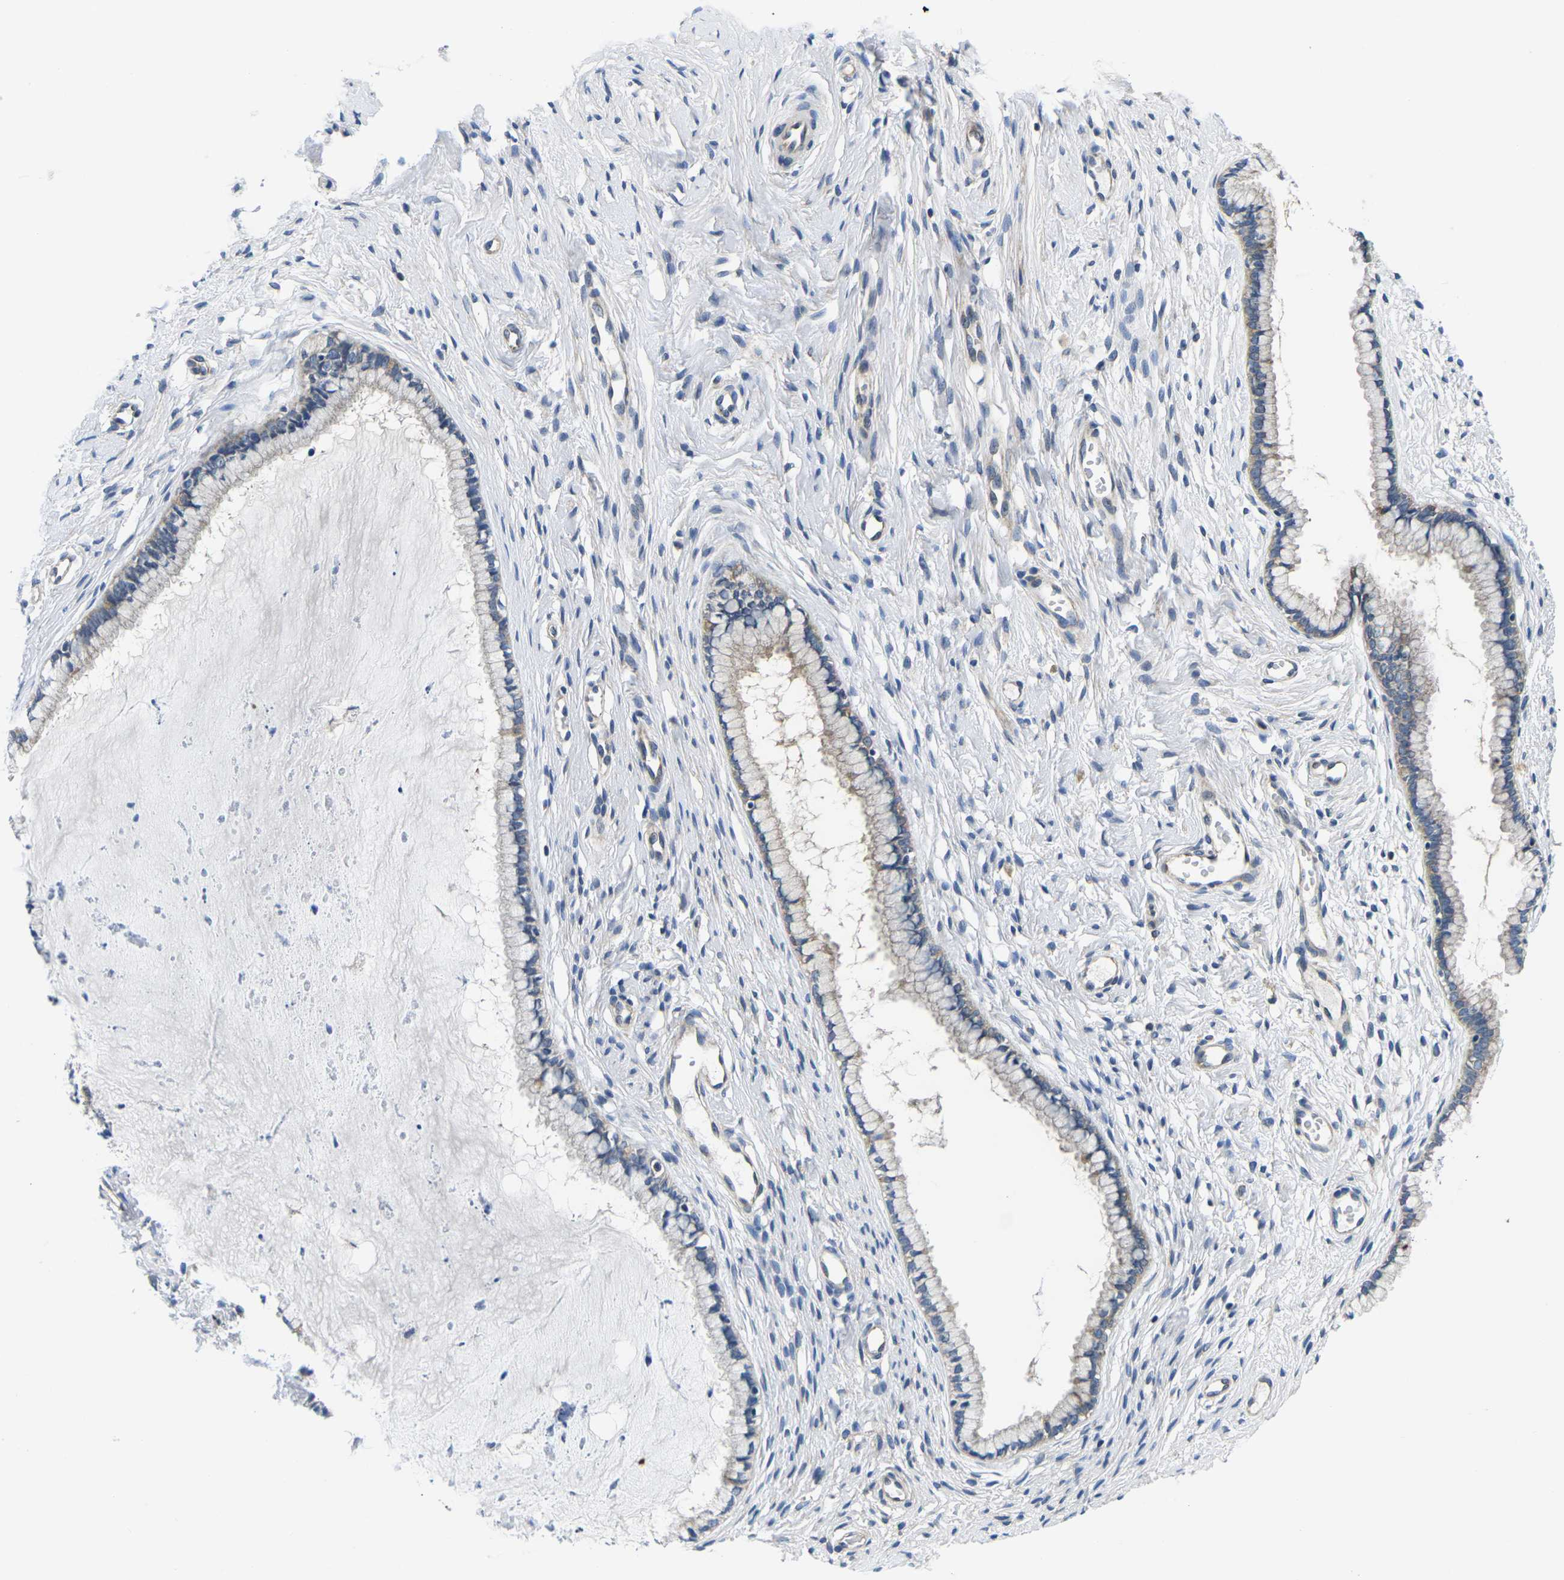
{"staining": {"intensity": "weak", "quantity": "<25%", "location": "cytoplasmic/membranous"}, "tissue": "cervix", "cell_type": "Glandular cells", "image_type": "normal", "snomed": [{"axis": "morphology", "description": "Normal tissue, NOS"}, {"axis": "topography", "description": "Cervix"}], "caption": "This is an immunohistochemistry image of unremarkable human cervix. There is no expression in glandular cells.", "gene": "GSK3B", "patient": {"sex": "female", "age": 65}}